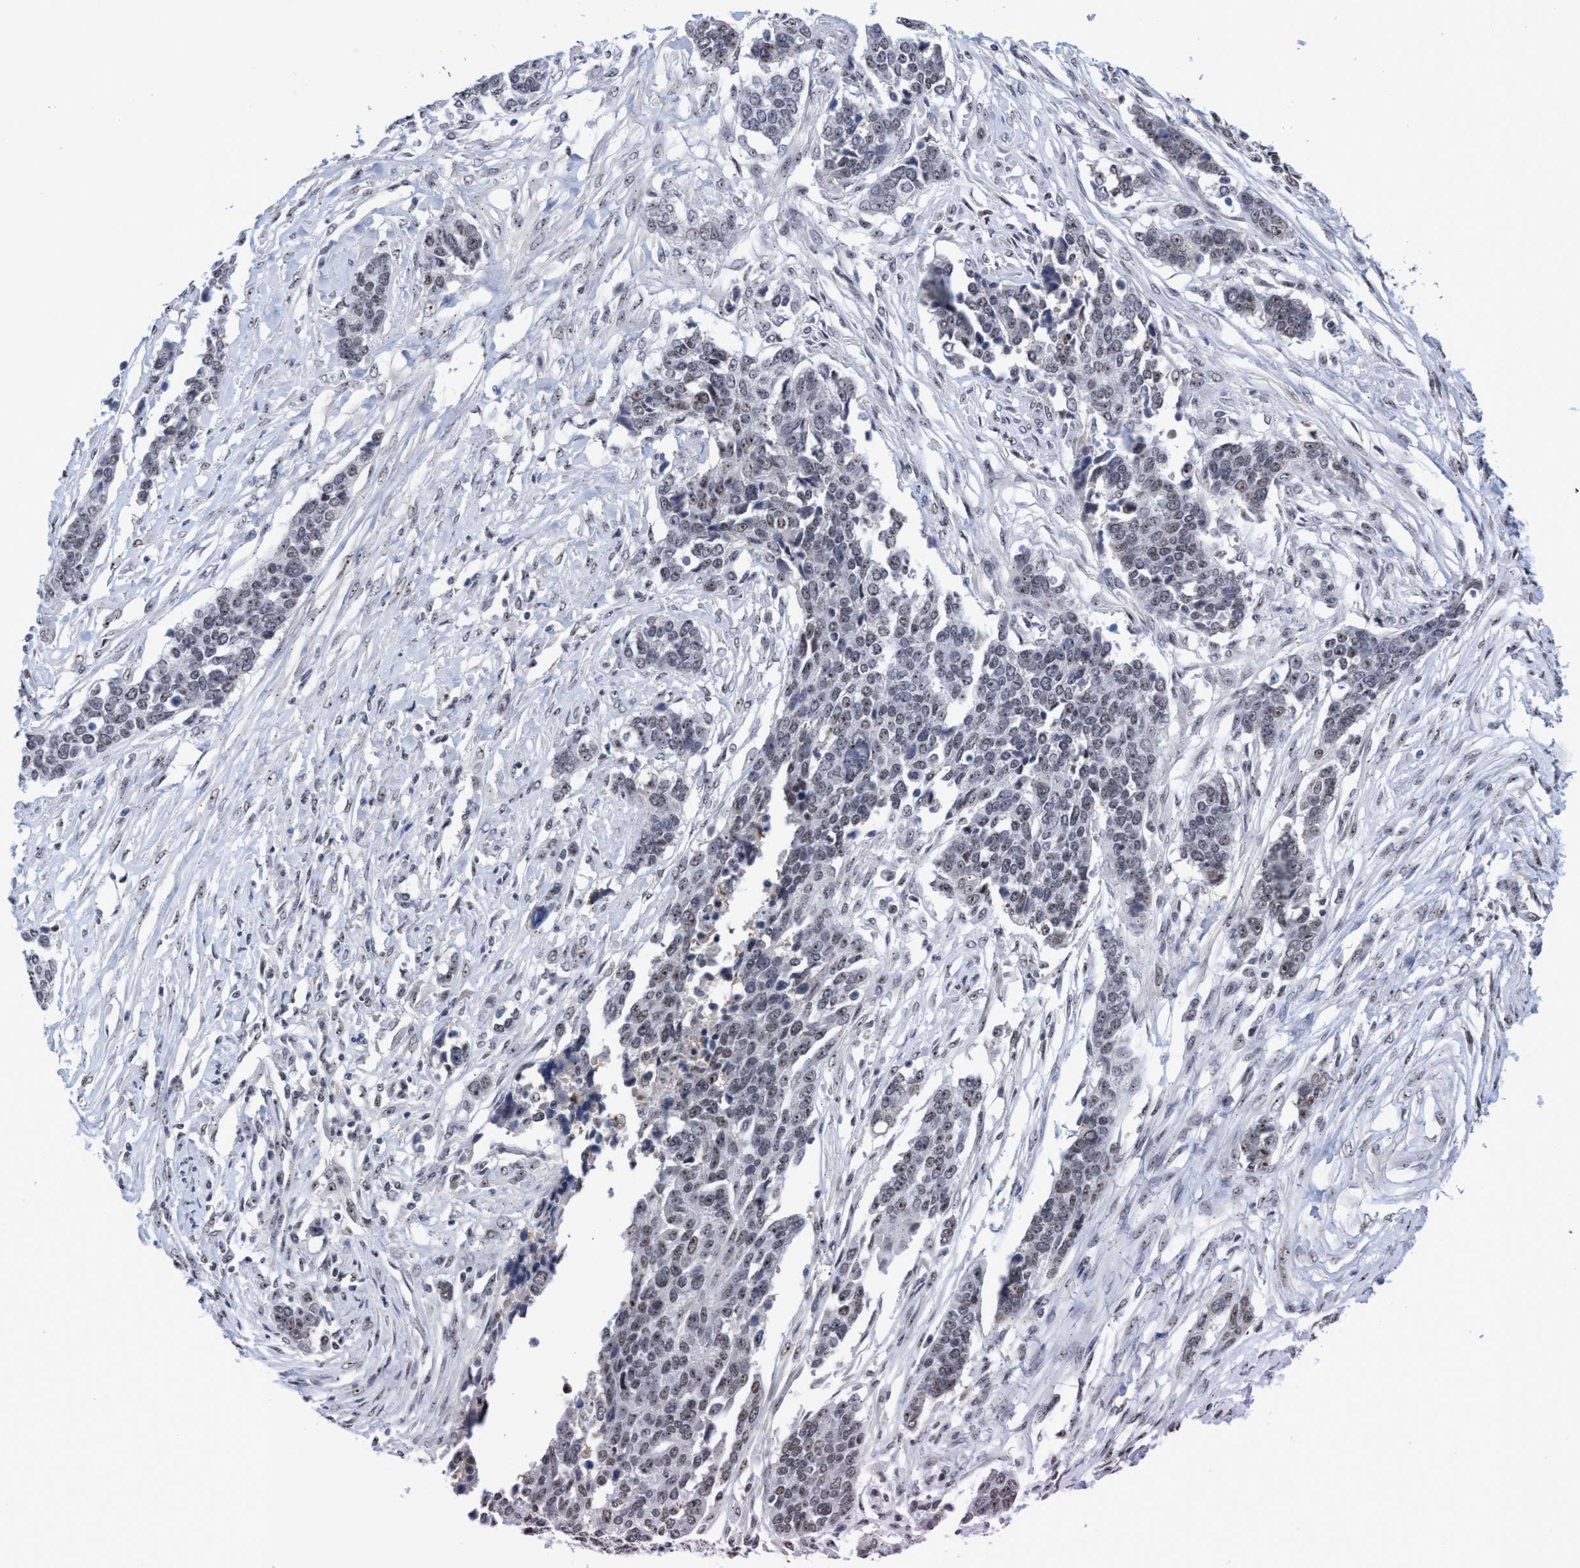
{"staining": {"intensity": "moderate", "quantity": "<25%", "location": "nuclear"}, "tissue": "ovarian cancer", "cell_type": "Tumor cells", "image_type": "cancer", "snomed": [{"axis": "morphology", "description": "Cystadenocarcinoma, serous, NOS"}, {"axis": "topography", "description": "Ovary"}], "caption": "Human ovarian serous cystadenocarcinoma stained with a brown dye displays moderate nuclear positive staining in approximately <25% of tumor cells.", "gene": "EFCAB10", "patient": {"sex": "female", "age": 44}}